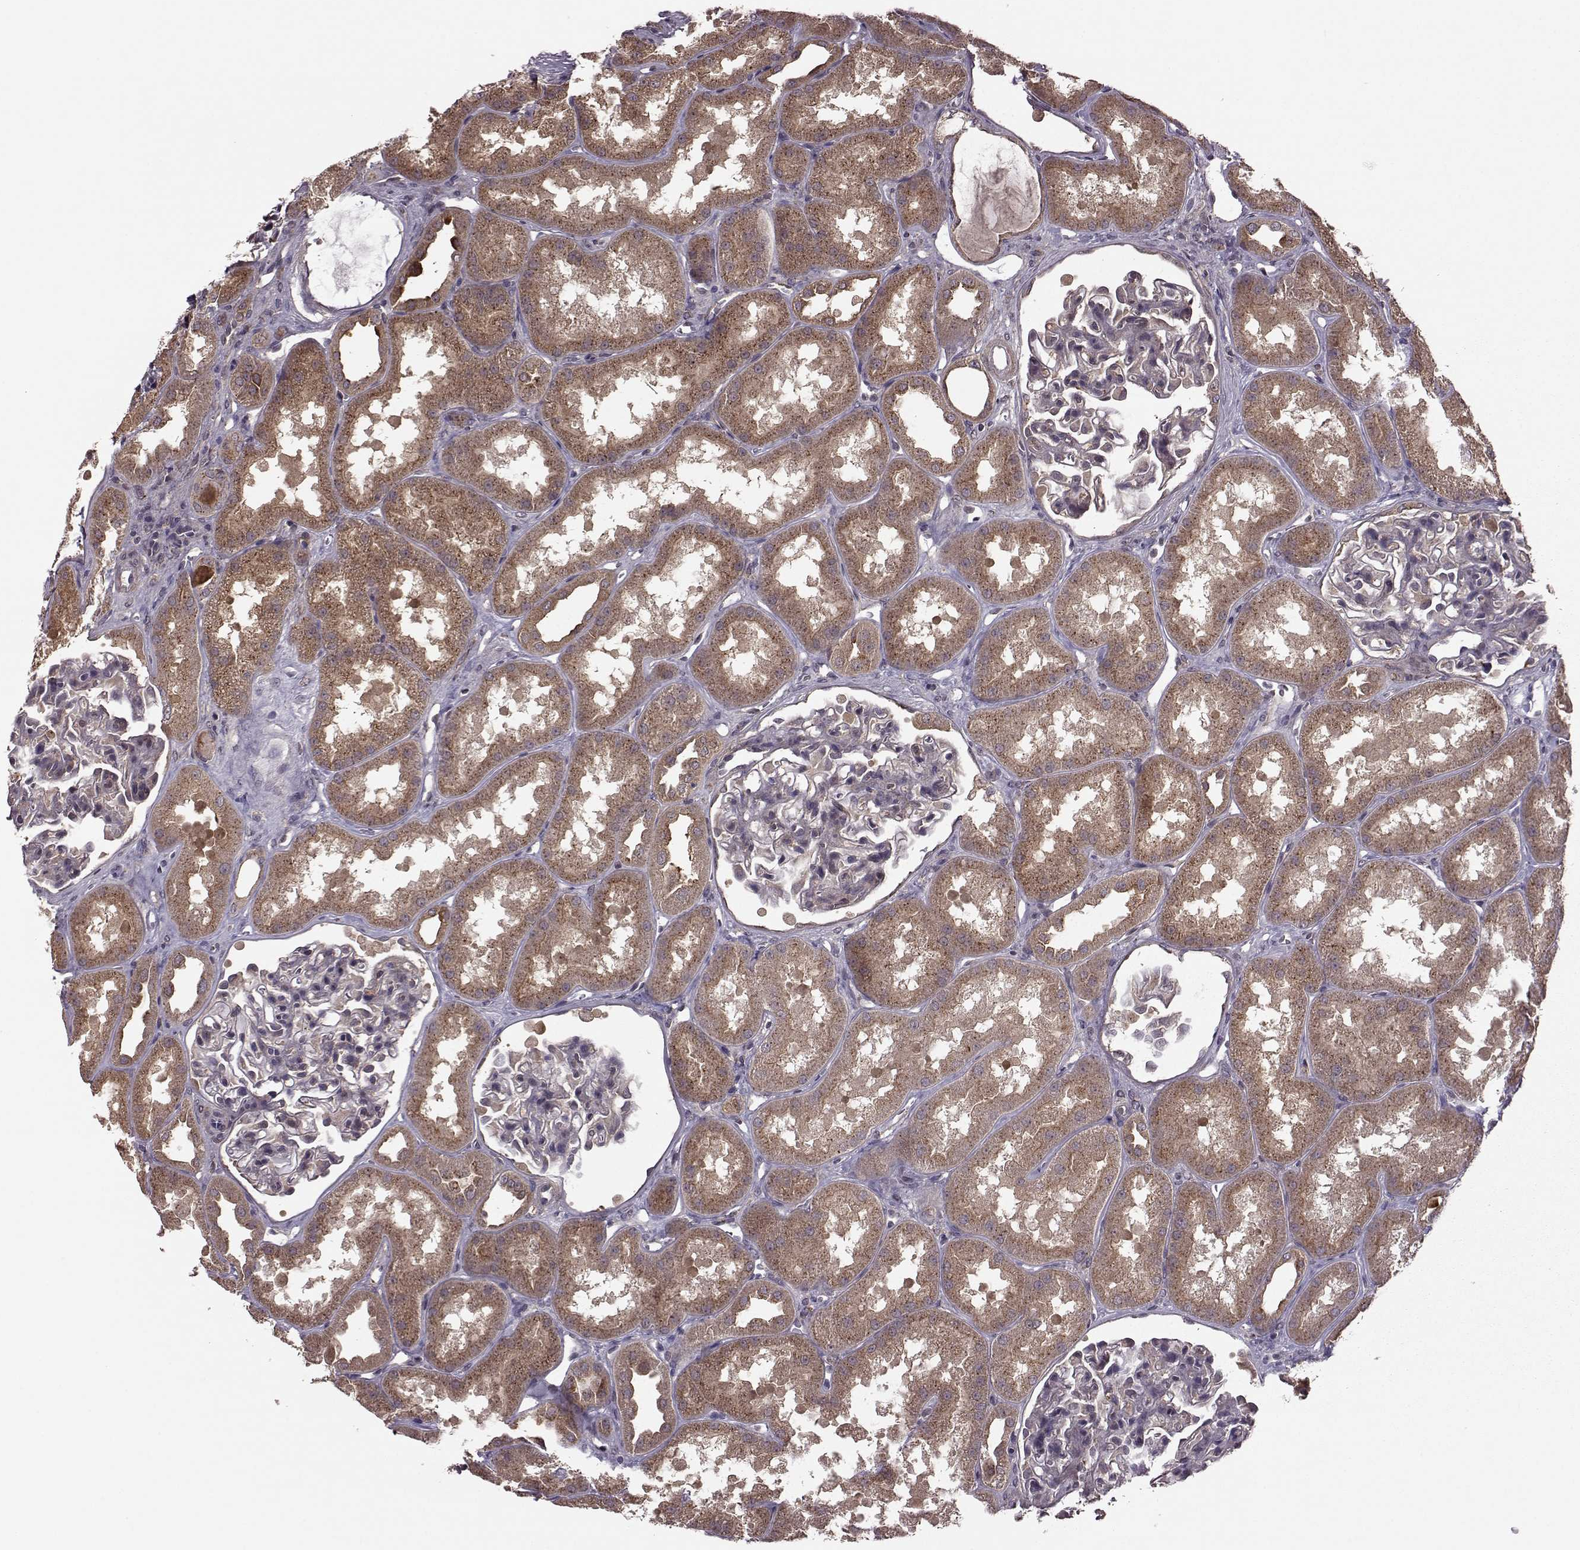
{"staining": {"intensity": "moderate", "quantity": ">75%", "location": "cytoplasmic/membranous"}, "tissue": "kidney", "cell_type": "Cells in glomeruli", "image_type": "normal", "snomed": [{"axis": "morphology", "description": "Normal tissue, NOS"}, {"axis": "topography", "description": "Kidney"}], "caption": "An IHC image of benign tissue is shown. Protein staining in brown shows moderate cytoplasmic/membranous positivity in kidney within cells in glomeruli. (DAB IHC, brown staining for protein, blue staining for nuclei).", "gene": "FNIP2", "patient": {"sex": "male", "age": 61}}